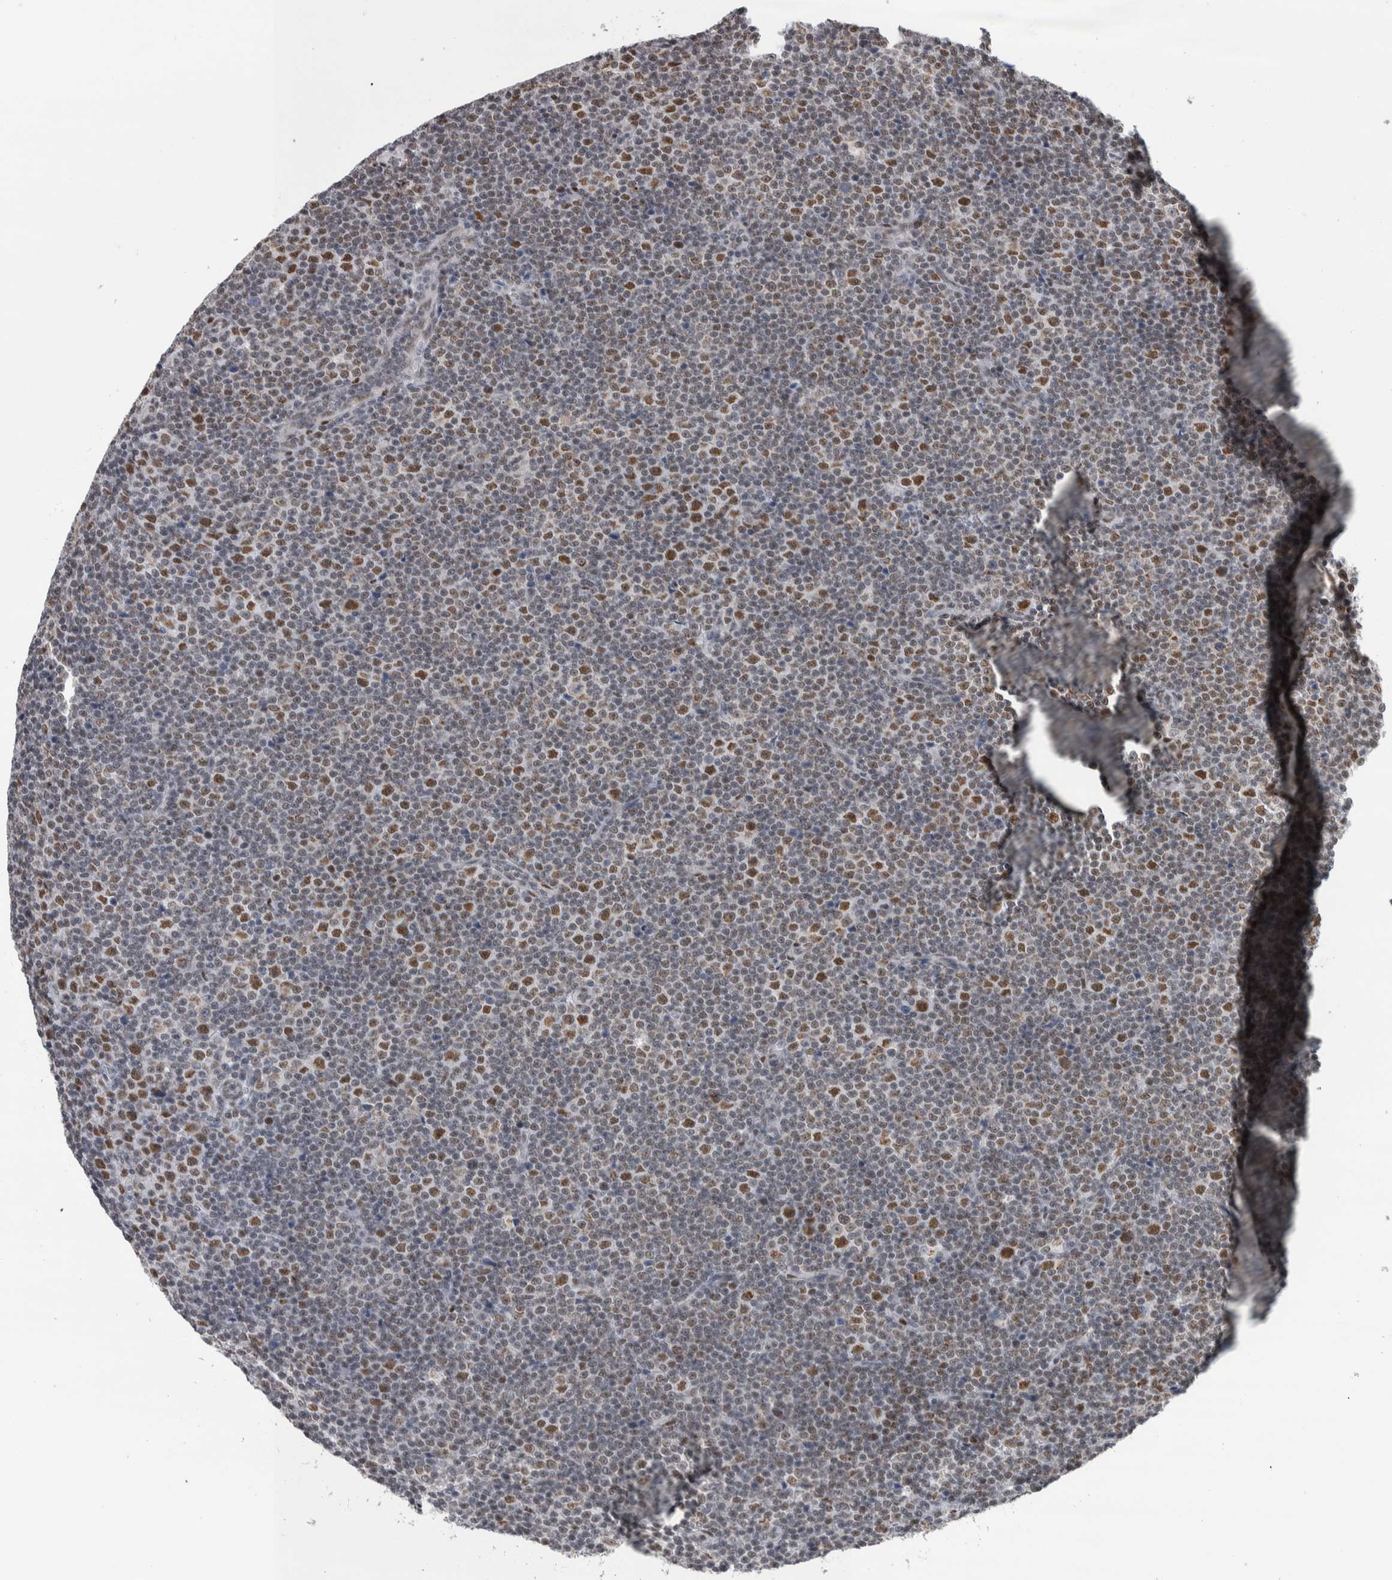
{"staining": {"intensity": "moderate", "quantity": "25%-75%", "location": "nuclear"}, "tissue": "lymphoma", "cell_type": "Tumor cells", "image_type": "cancer", "snomed": [{"axis": "morphology", "description": "Malignant lymphoma, non-Hodgkin's type, Low grade"}, {"axis": "topography", "description": "Lymph node"}], "caption": "Lymphoma was stained to show a protein in brown. There is medium levels of moderate nuclear positivity in approximately 25%-75% of tumor cells.", "gene": "HEXIM2", "patient": {"sex": "female", "age": 67}}